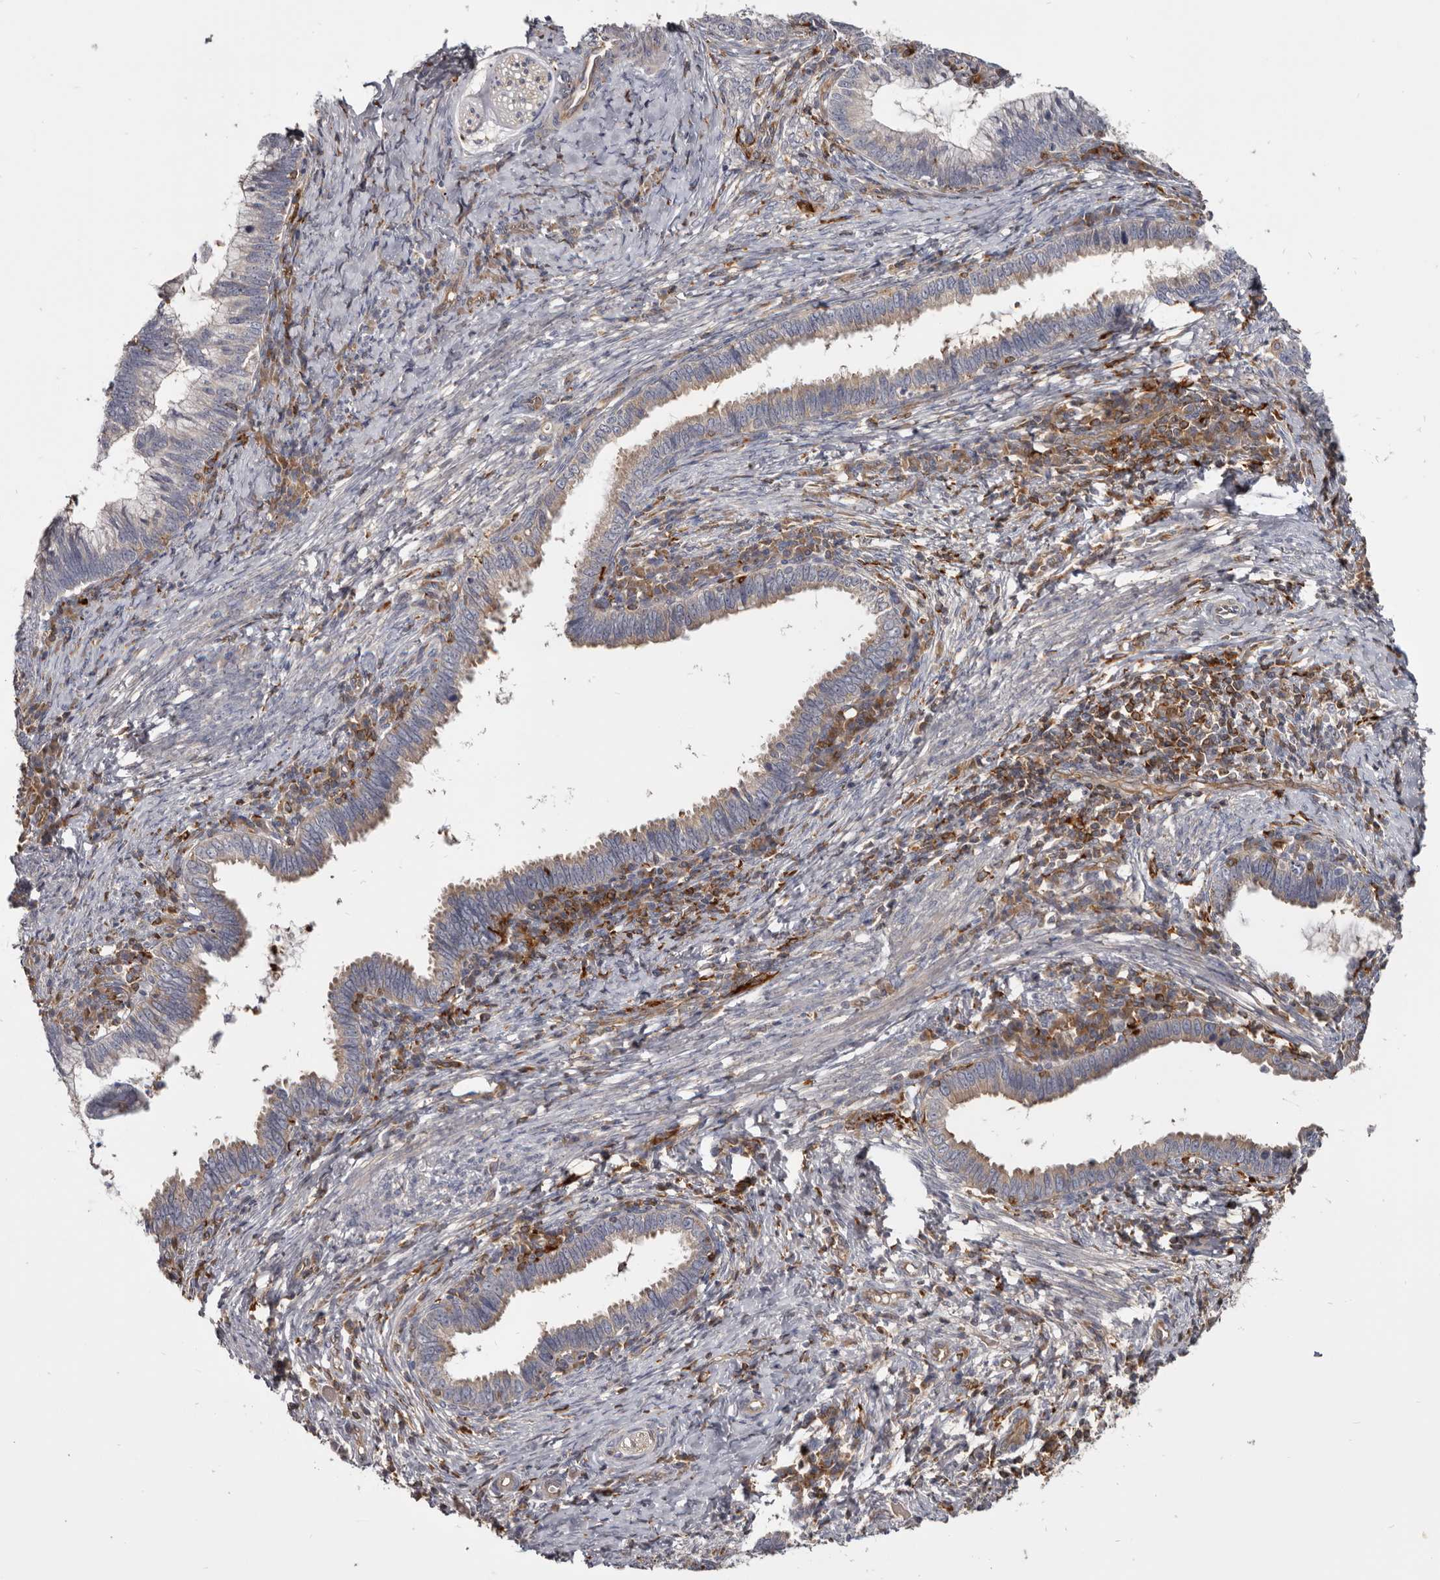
{"staining": {"intensity": "weak", "quantity": "25%-75%", "location": "cytoplasmic/membranous"}, "tissue": "cervical cancer", "cell_type": "Tumor cells", "image_type": "cancer", "snomed": [{"axis": "morphology", "description": "Adenocarcinoma, NOS"}, {"axis": "topography", "description": "Cervix"}], "caption": "Immunohistochemical staining of adenocarcinoma (cervical) displays weak cytoplasmic/membranous protein expression in about 25%-75% of tumor cells. The protein is stained brown, and the nuclei are stained in blue (DAB (3,3'-diaminobenzidine) IHC with brightfield microscopy, high magnification).", "gene": "CBL", "patient": {"sex": "female", "age": 36}}